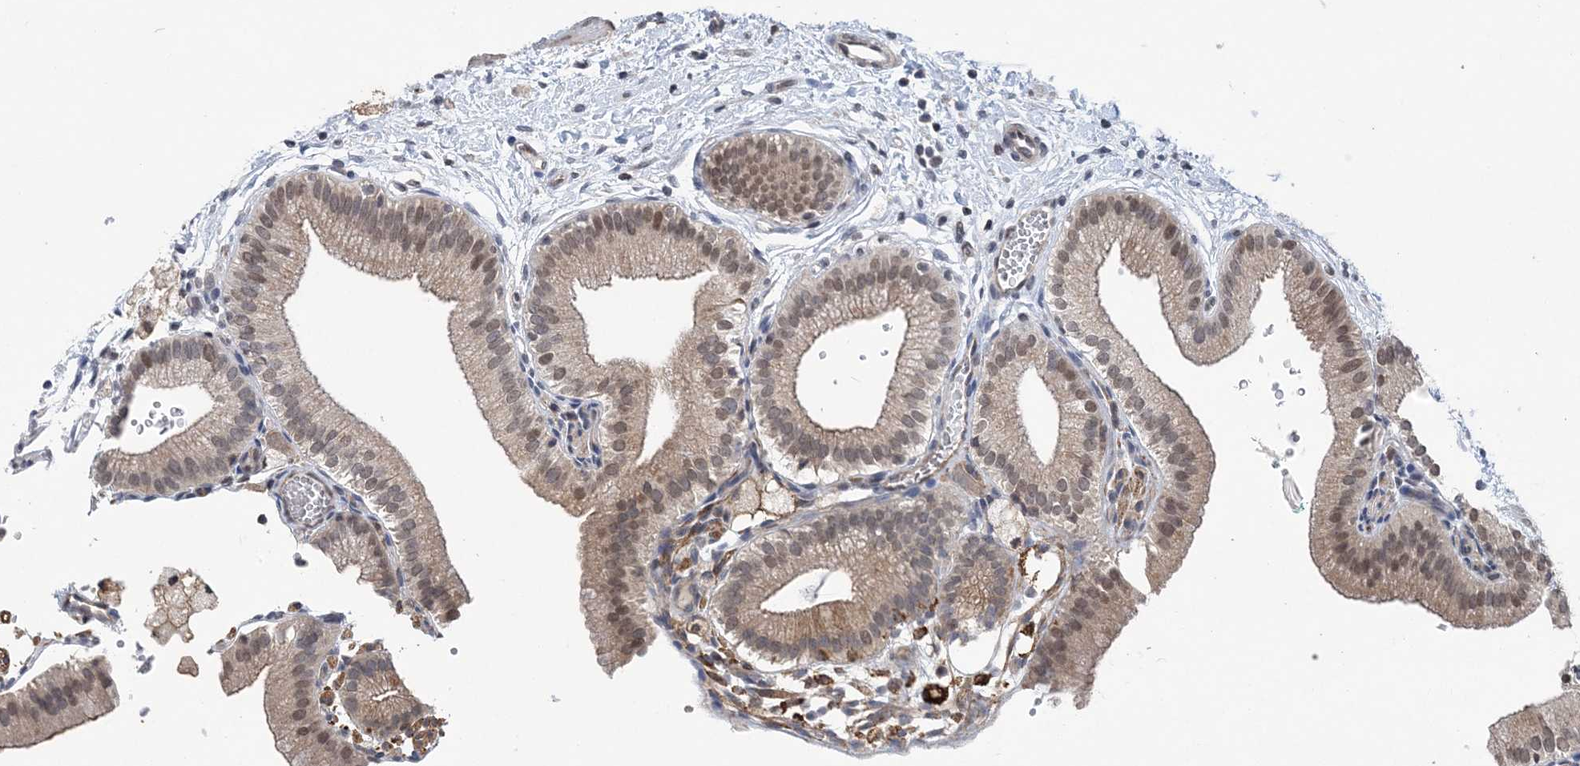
{"staining": {"intensity": "moderate", "quantity": ">75%", "location": "cytoplasmic/membranous,nuclear"}, "tissue": "gallbladder", "cell_type": "Glandular cells", "image_type": "normal", "snomed": [{"axis": "morphology", "description": "Normal tissue, NOS"}, {"axis": "topography", "description": "Gallbladder"}], "caption": "This image shows immunohistochemistry staining of normal human gallbladder, with medium moderate cytoplasmic/membranous,nuclear staining in approximately >75% of glandular cells.", "gene": "CCDC152", "patient": {"sex": "male", "age": 55}}